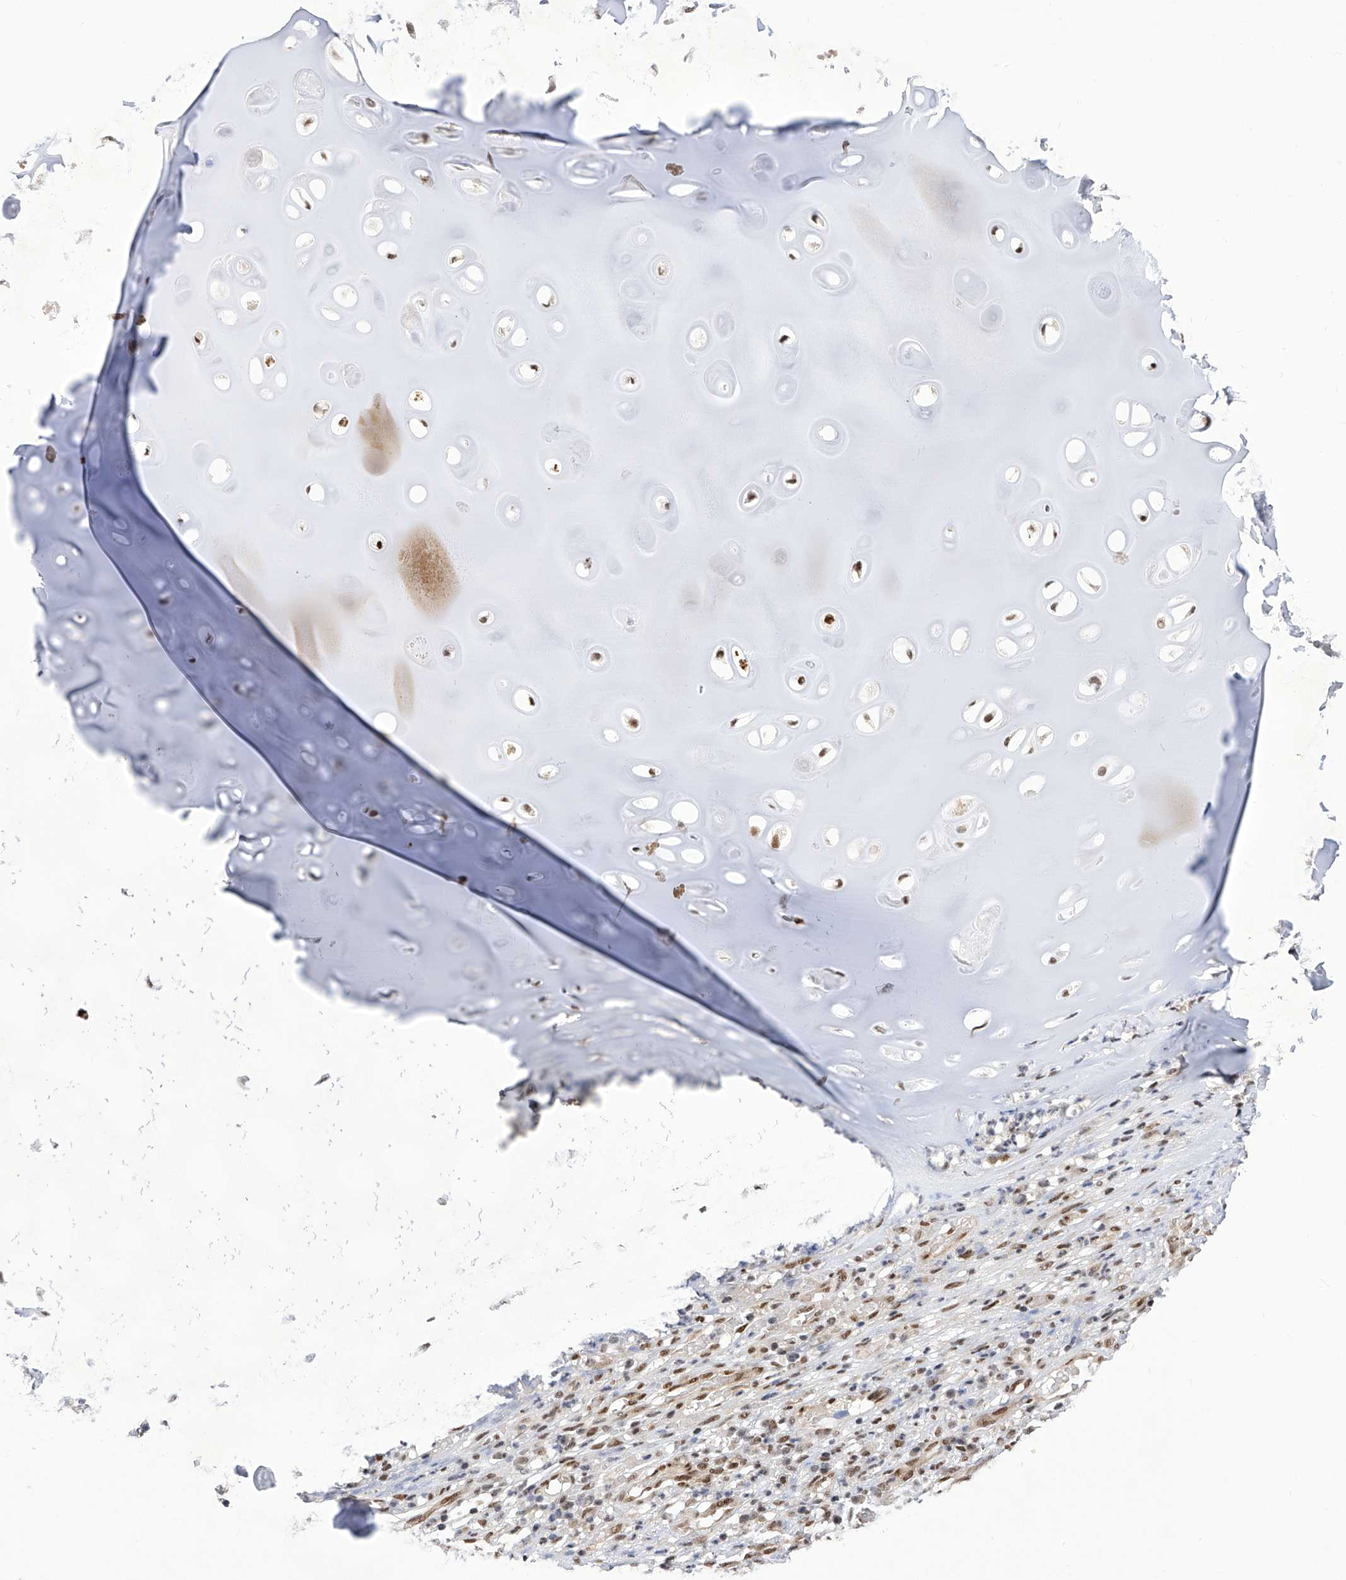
{"staining": {"intensity": "moderate", "quantity": ">75%", "location": "nuclear"}, "tissue": "adipose tissue", "cell_type": "Adipocytes", "image_type": "normal", "snomed": [{"axis": "morphology", "description": "Normal tissue, NOS"}, {"axis": "morphology", "description": "Basal cell carcinoma"}, {"axis": "topography", "description": "Cartilage tissue"}, {"axis": "topography", "description": "Nasopharynx"}, {"axis": "topography", "description": "Oral tissue"}], "caption": "Immunohistochemical staining of normal adipose tissue reveals moderate nuclear protein positivity in approximately >75% of adipocytes. (brown staining indicates protein expression, while blue staining denotes nuclei).", "gene": "RAD54L", "patient": {"sex": "female", "age": 77}}